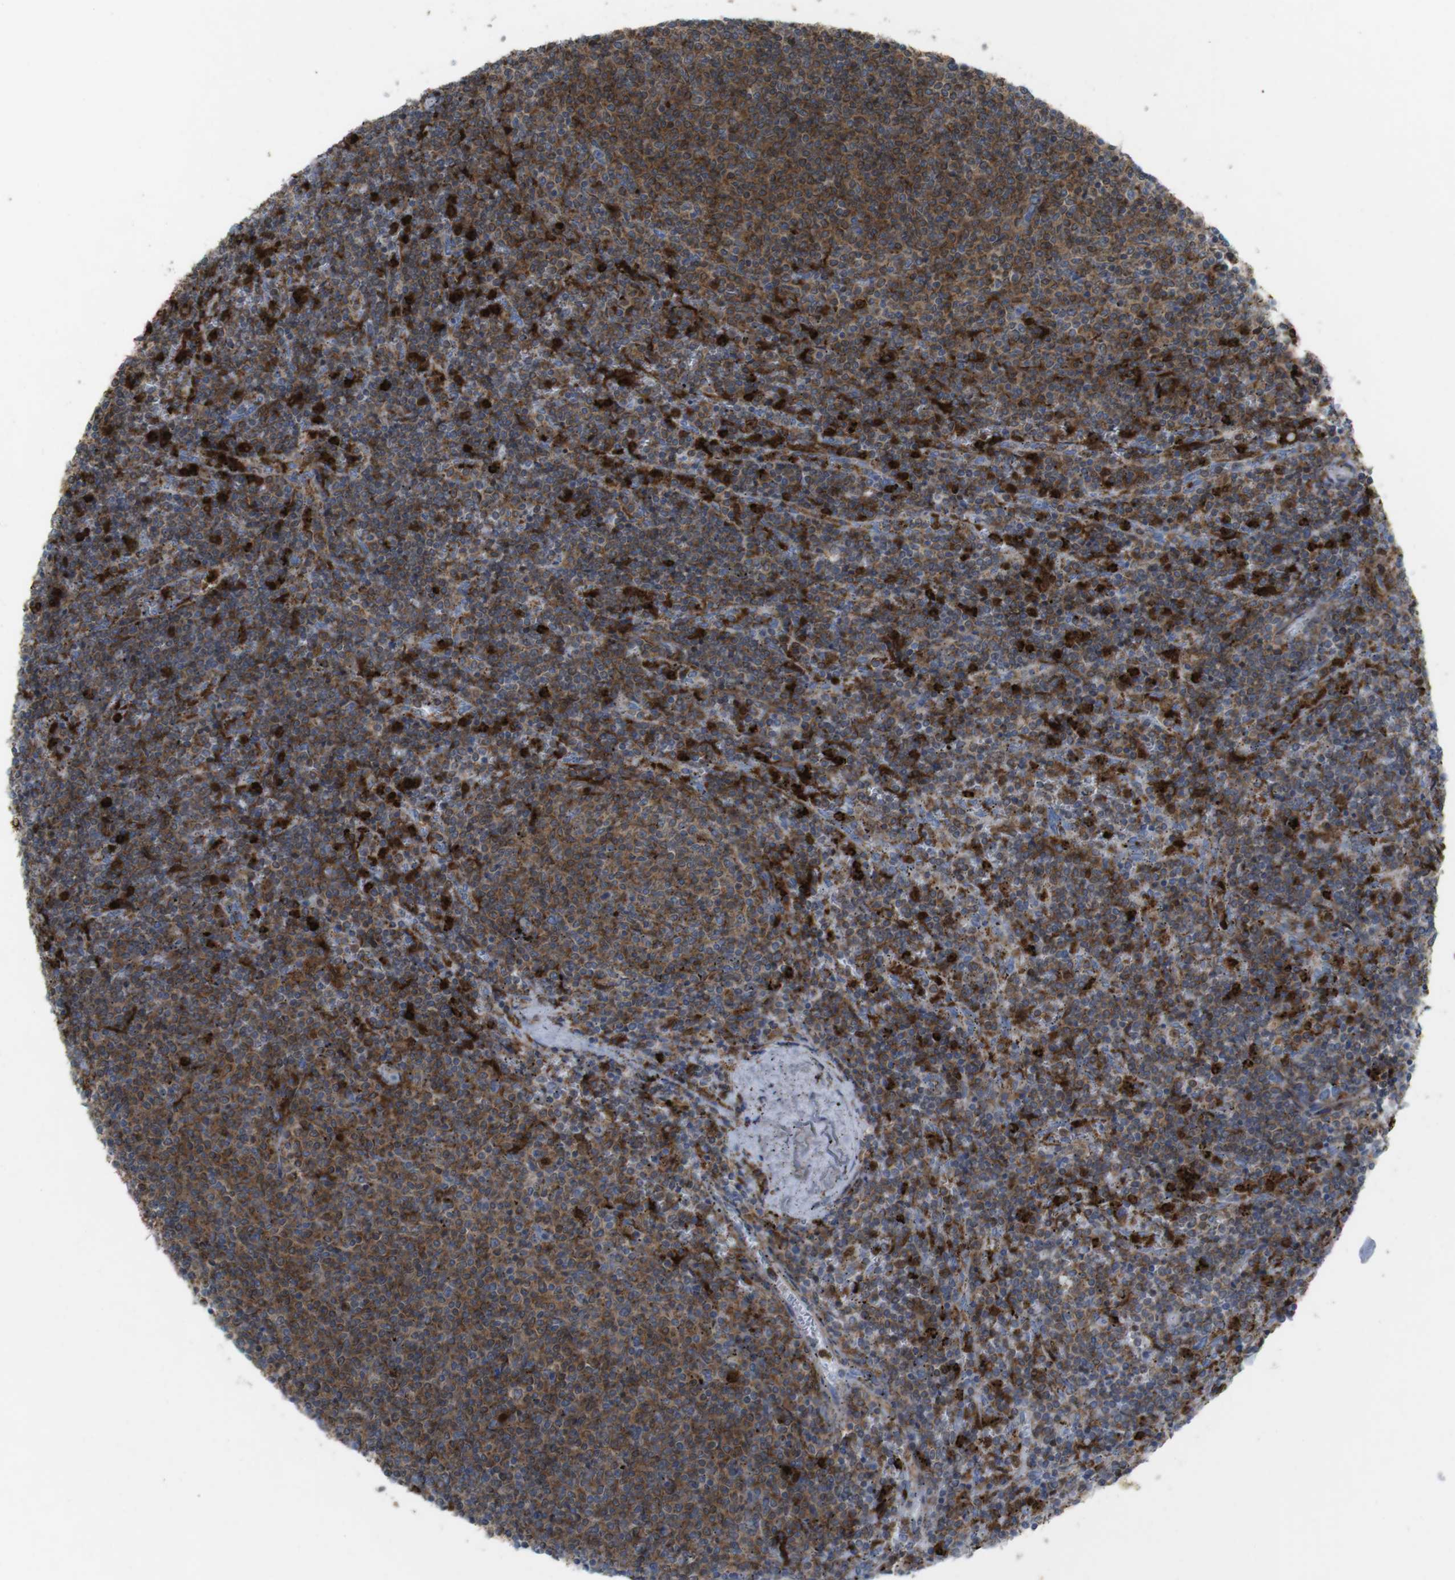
{"staining": {"intensity": "strong", "quantity": ">75%", "location": "cytoplasmic/membranous"}, "tissue": "lymphoma", "cell_type": "Tumor cells", "image_type": "cancer", "snomed": [{"axis": "morphology", "description": "Malignant lymphoma, non-Hodgkin's type, Low grade"}, {"axis": "topography", "description": "Spleen"}], "caption": "The histopathology image reveals staining of lymphoma, revealing strong cytoplasmic/membranous protein staining (brown color) within tumor cells. (DAB IHC, brown staining for protein, blue staining for nuclei).", "gene": "PRKCD", "patient": {"sex": "female", "age": 50}}